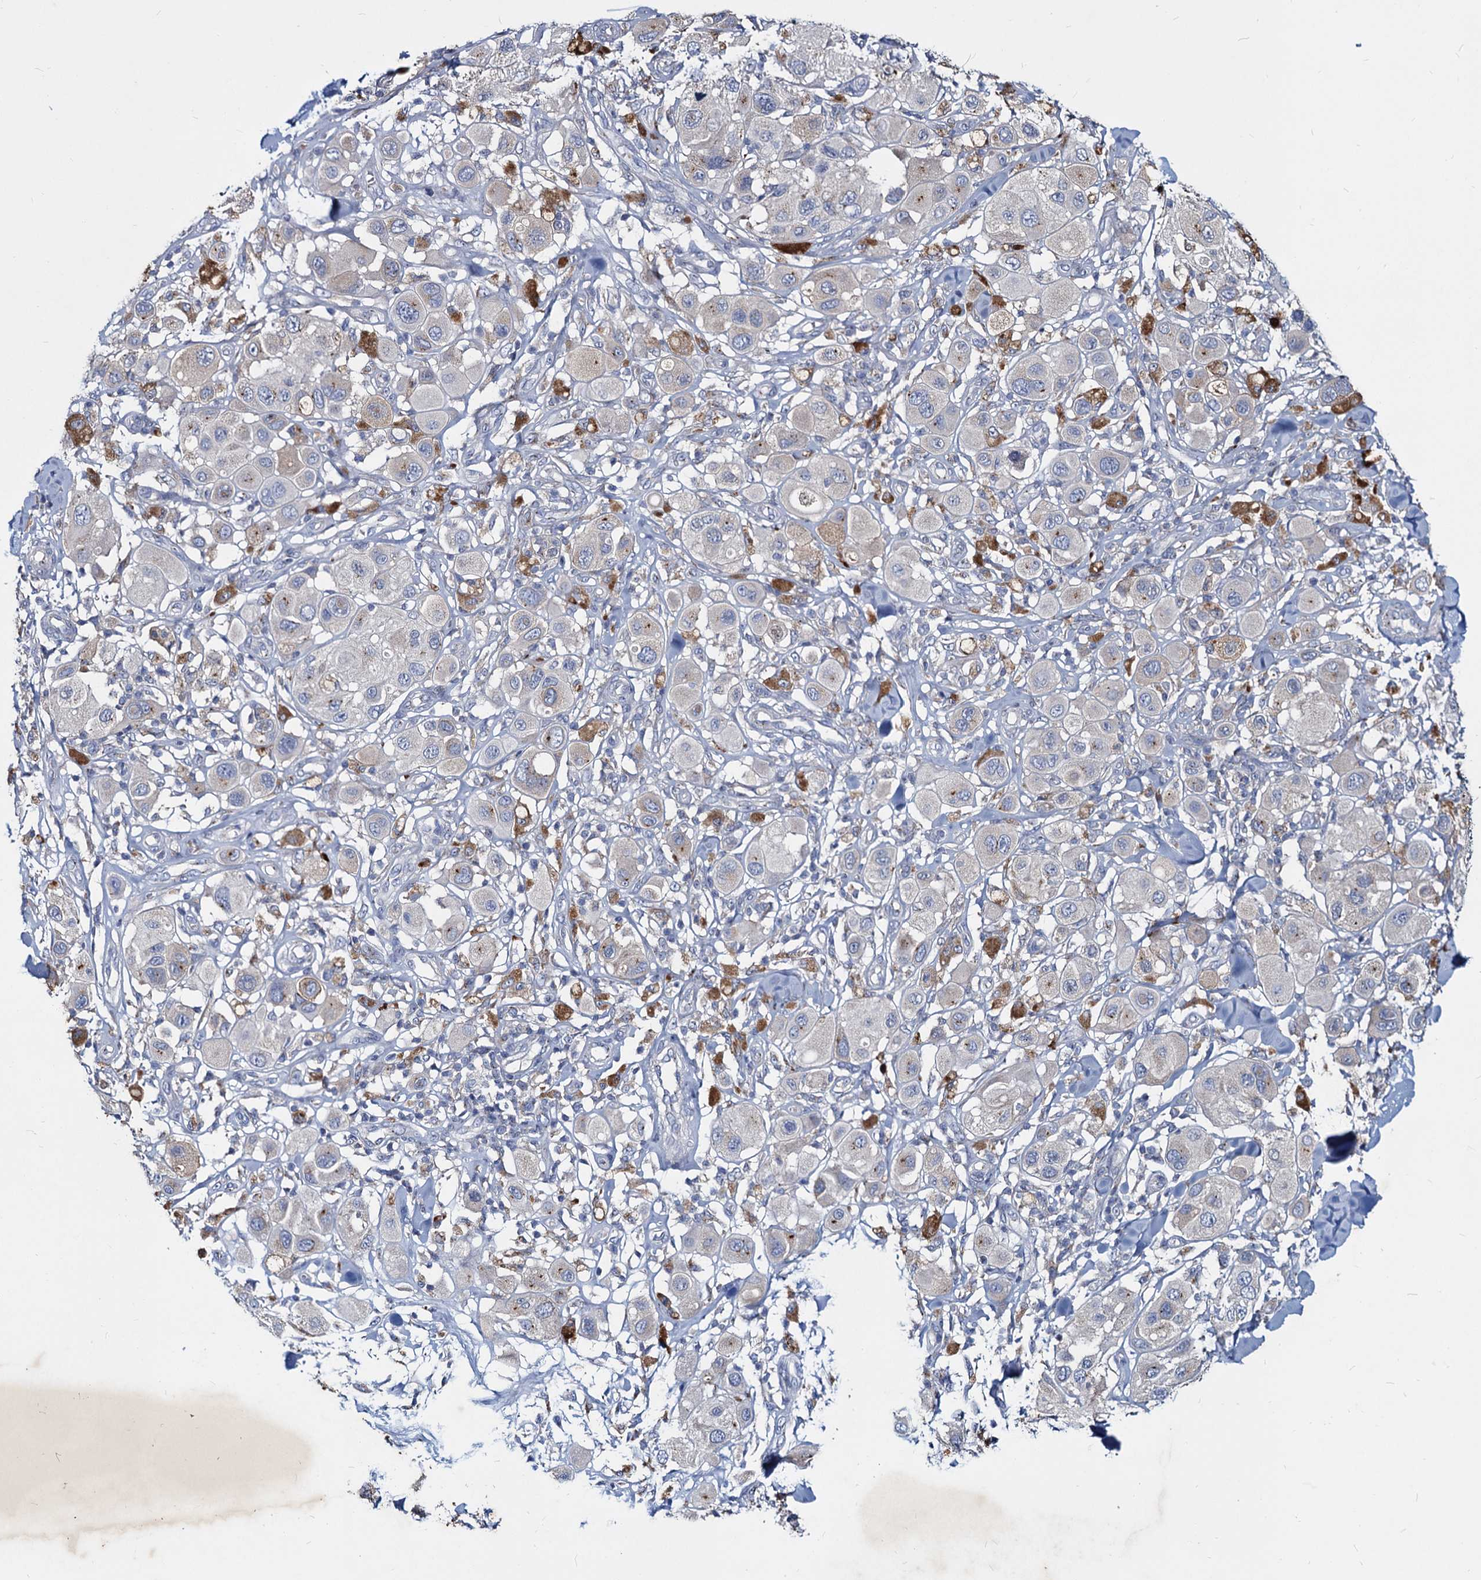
{"staining": {"intensity": "negative", "quantity": "none", "location": "none"}, "tissue": "melanoma", "cell_type": "Tumor cells", "image_type": "cancer", "snomed": [{"axis": "morphology", "description": "Malignant melanoma, Metastatic site"}, {"axis": "topography", "description": "Skin"}], "caption": "DAB immunohistochemical staining of malignant melanoma (metastatic site) demonstrates no significant expression in tumor cells. The staining was performed using DAB (3,3'-diaminobenzidine) to visualize the protein expression in brown, while the nuclei were stained in blue with hematoxylin (Magnification: 20x).", "gene": "AGBL4", "patient": {"sex": "male", "age": 41}}